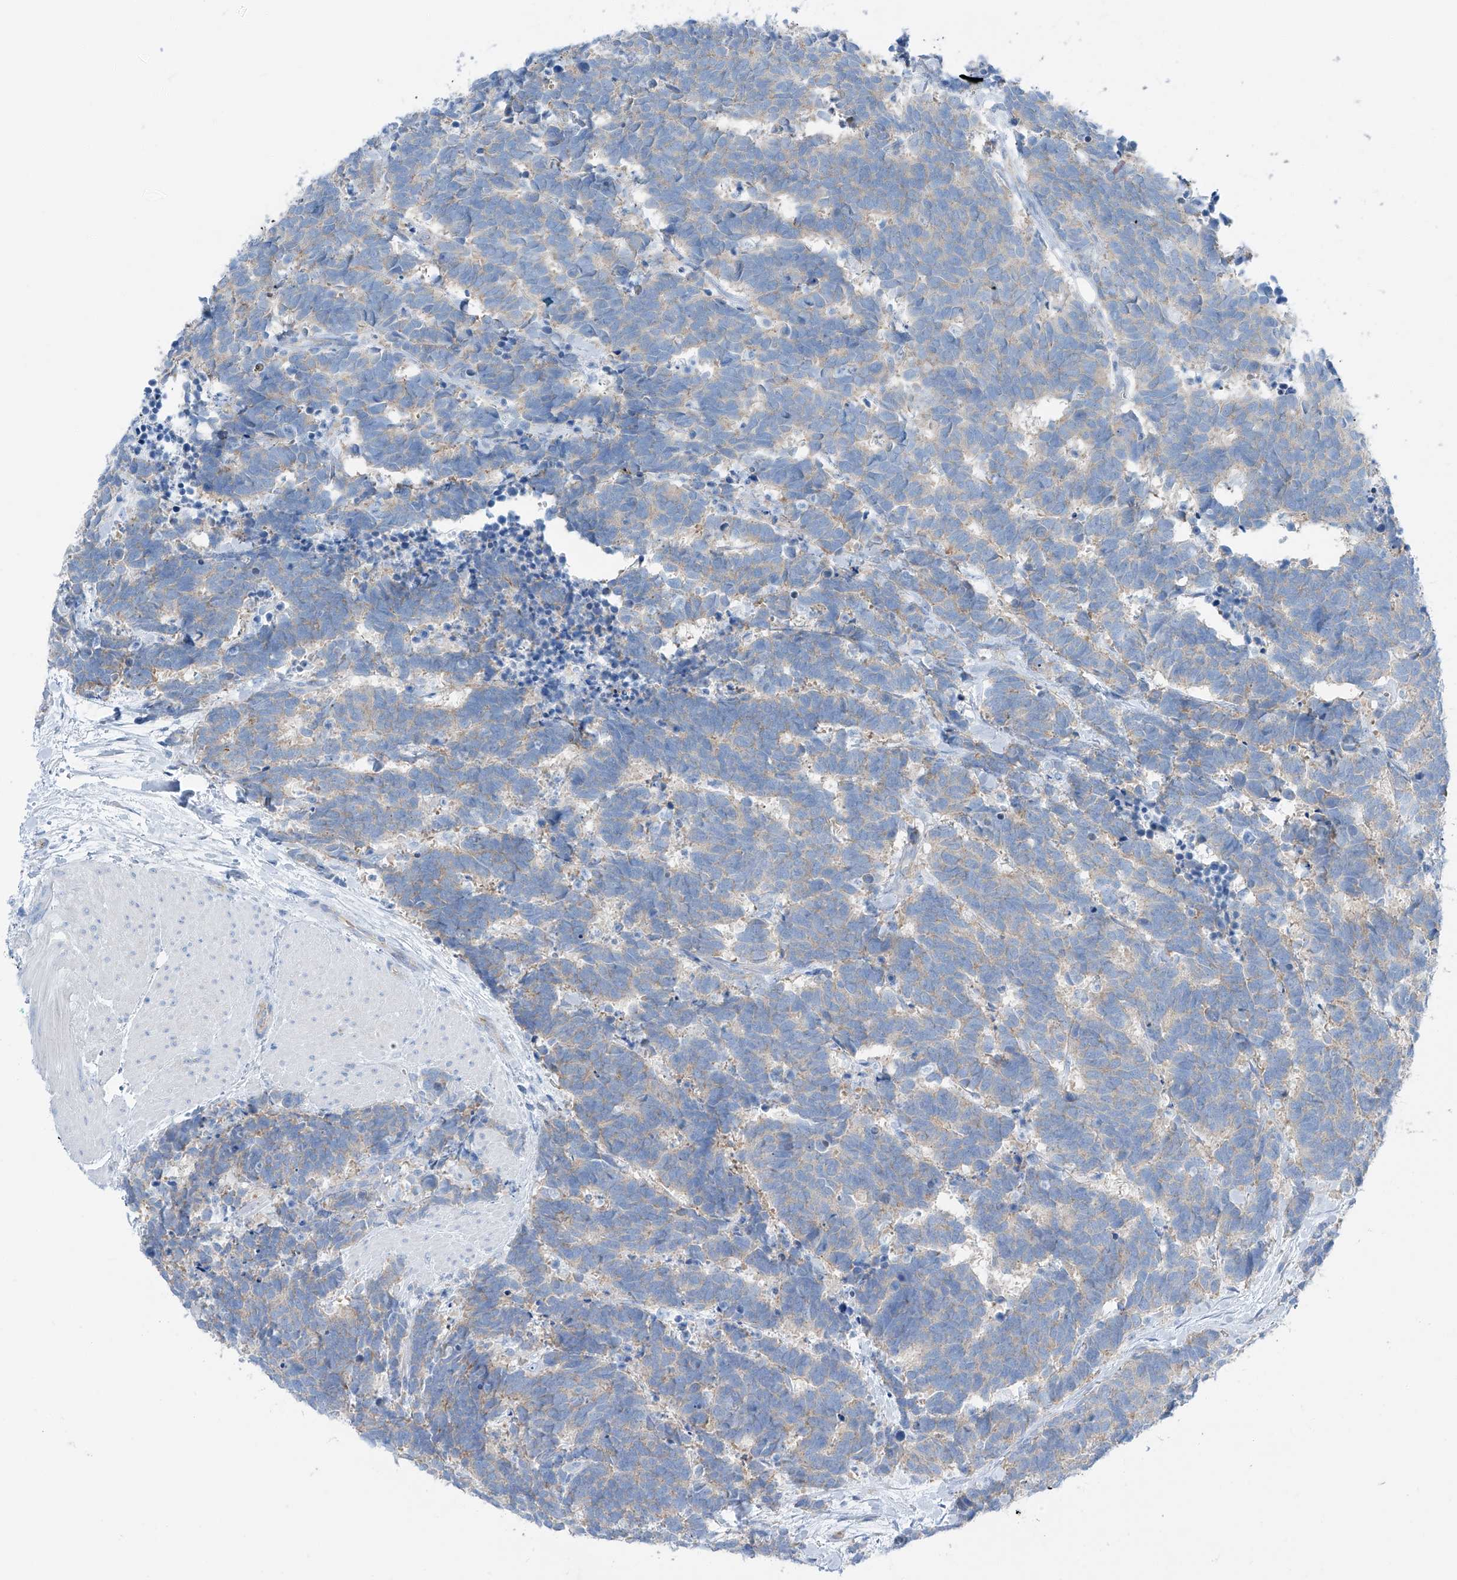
{"staining": {"intensity": "negative", "quantity": "none", "location": "none"}, "tissue": "carcinoid", "cell_type": "Tumor cells", "image_type": "cancer", "snomed": [{"axis": "morphology", "description": "Carcinoma, NOS"}, {"axis": "morphology", "description": "Carcinoid, malignant, NOS"}, {"axis": "topography", "description": "Urinary bladder"}], "caption": "Photomicrograph shows no significant protein positivity in tumor cells of carcinoid. The staining is performed using DAB brown chromogen with nuclei counter-stained in using hematoxylin.", "gene": "MAGI1", "patient": {"sex": "male", "age": 57}}